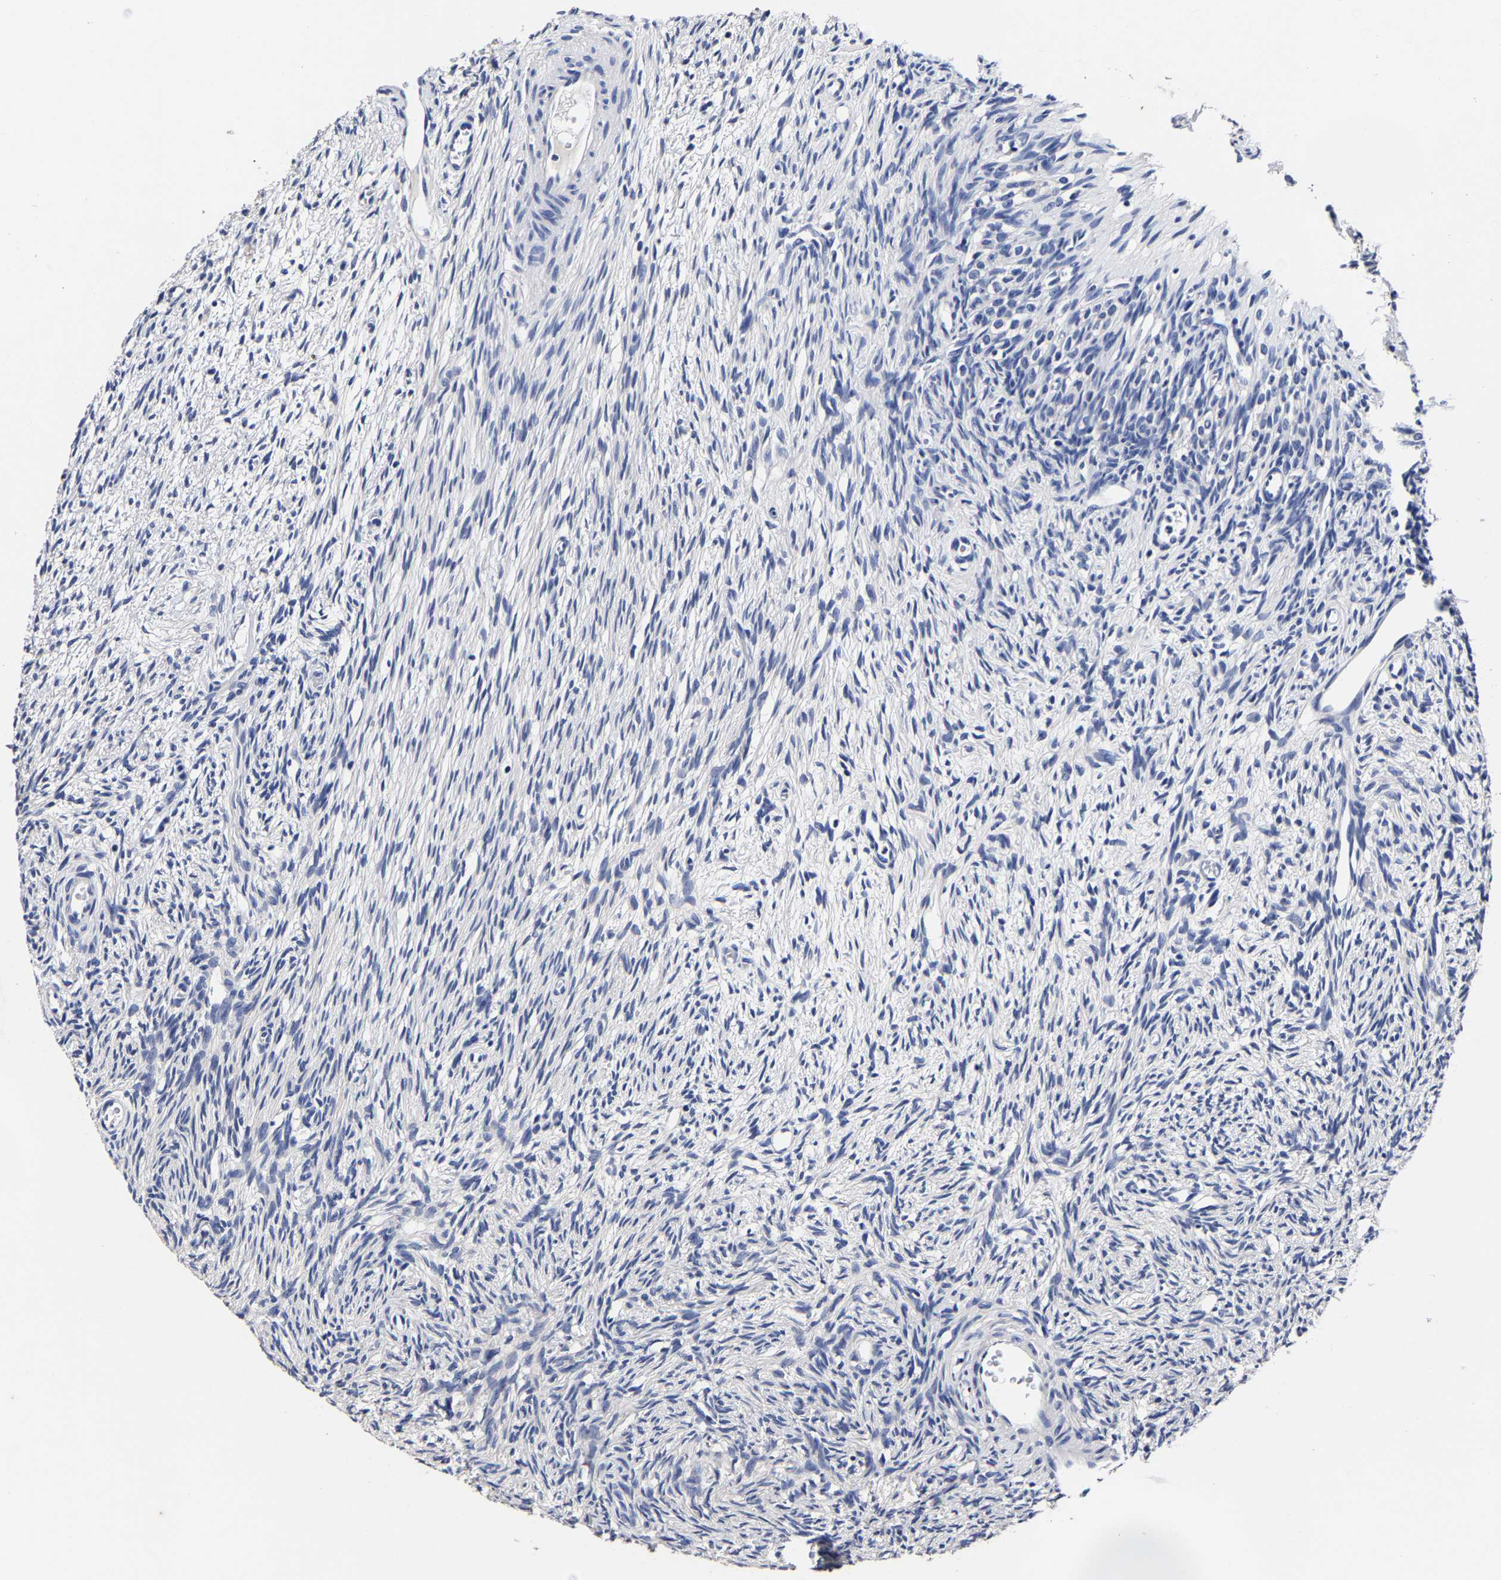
{"staining": {"intensity": "negative", "quantity": "none", "location": "none"}, "tissue": "ovary", "cell_type": "Ovarian stroma cells", "image_type": "normal", "snomed": [{"axis": "morphology", "description": "Normal tissue, NOS"}, {"axis": "topography", "description": "Ovary"}], "caption": "High power microscopy image of an immunohistochemistry micrograph of benign ovary, revealing no significant expression in ovarian stroma cells.", "gene": "AKAP4", "patient": {"sex": "female", "age": 33}}